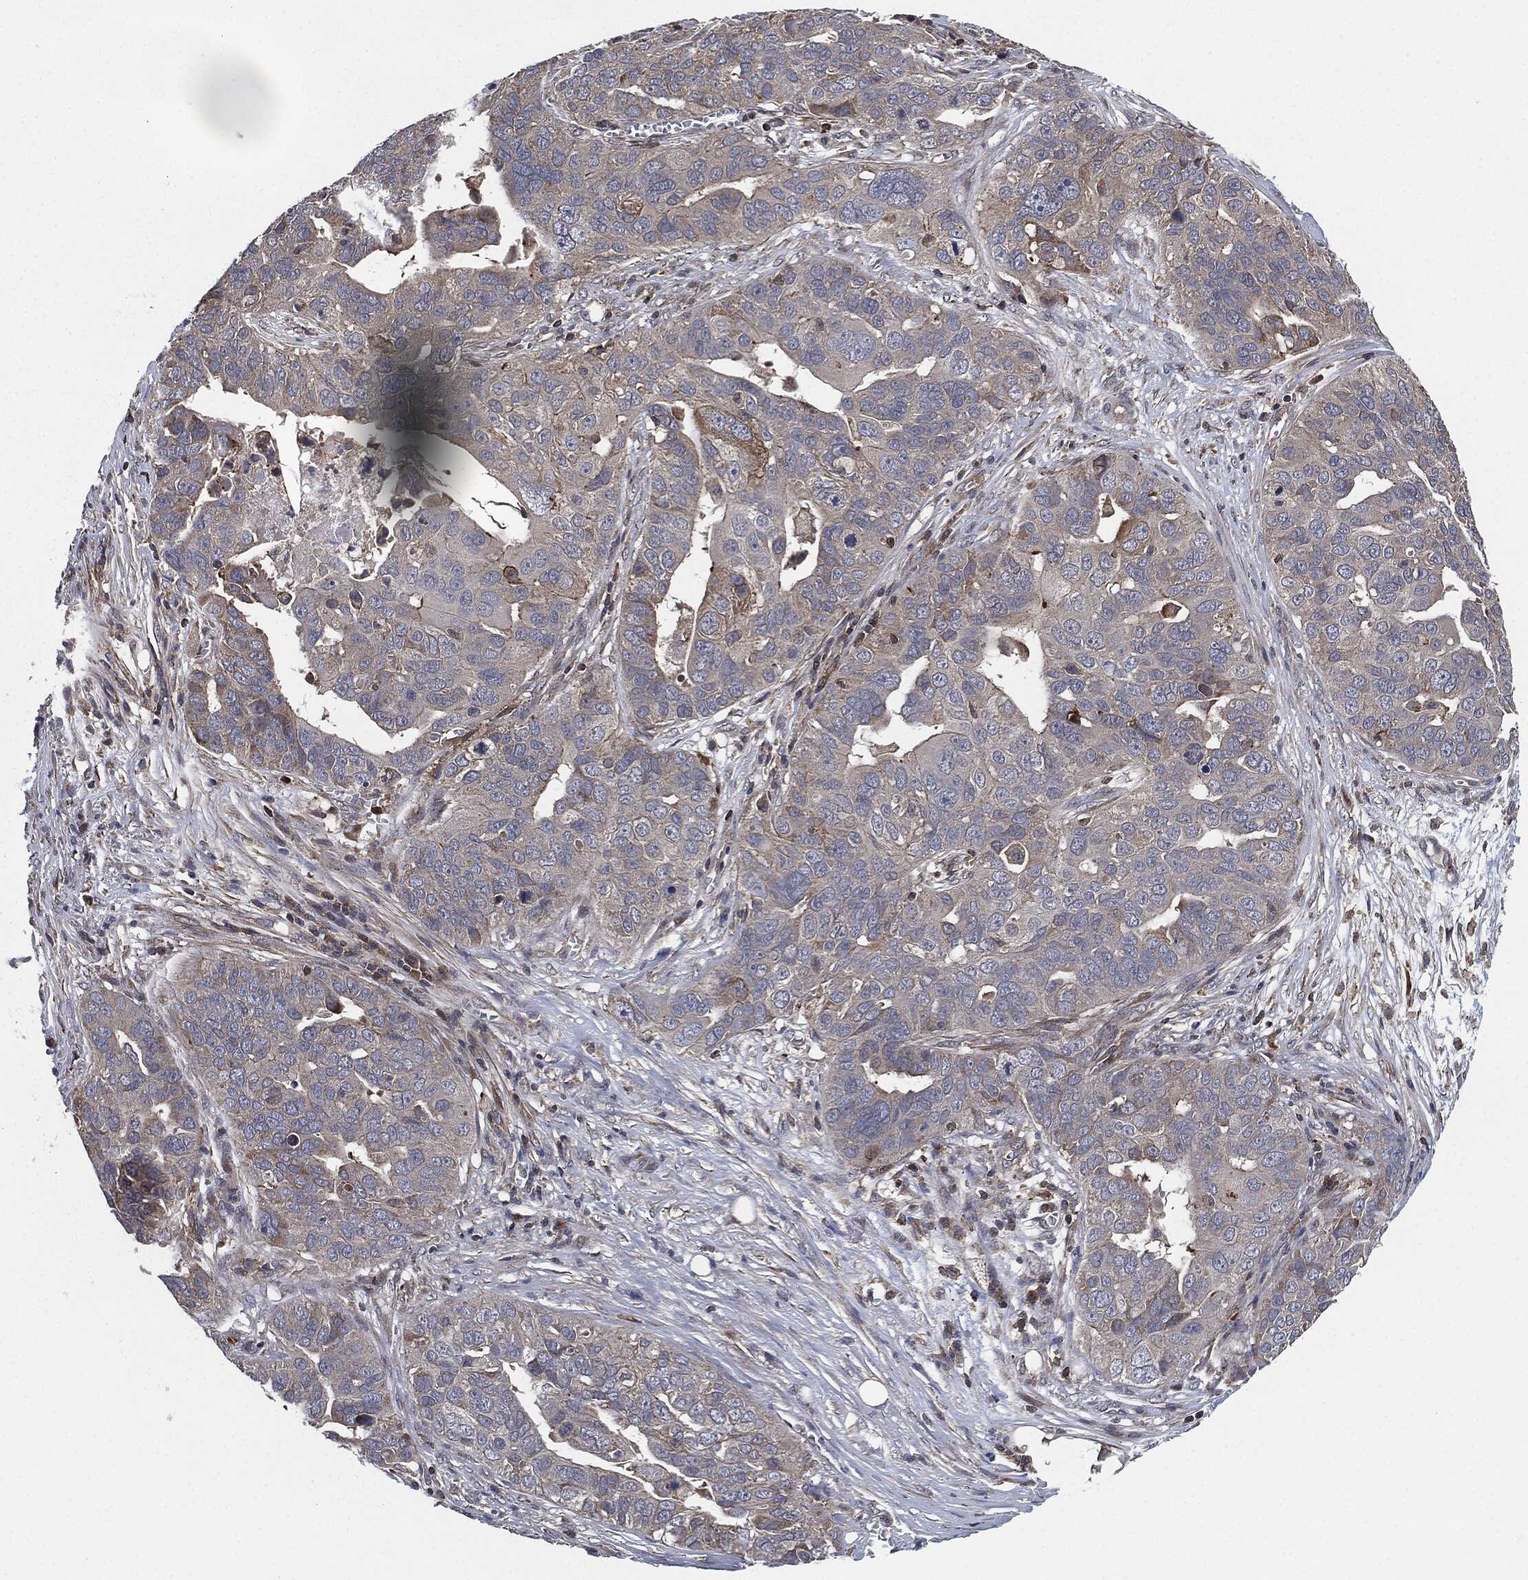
{"staining": {"intensity": "weak", "quantity": "<25%", "location": "cytoplasmic/membranous"}, "tissue": "ovarian cancer", "cell_type": "Tumor cells", "image_type": "cancer", "snomed": [{"axis": "morphology", "description": "Carcinoma, endometroid"}, {"axis": "topography", "description": "Soft tissue"}, {"axis": "topography", "description": "Ovary"}], "caption": "Immunohistochemical staining of endometroid carcinoma (ovarian) reveals no significant expression in tumor cells.", "gene": "UBR1", "patient": {"sex": "female", "age": 52}}